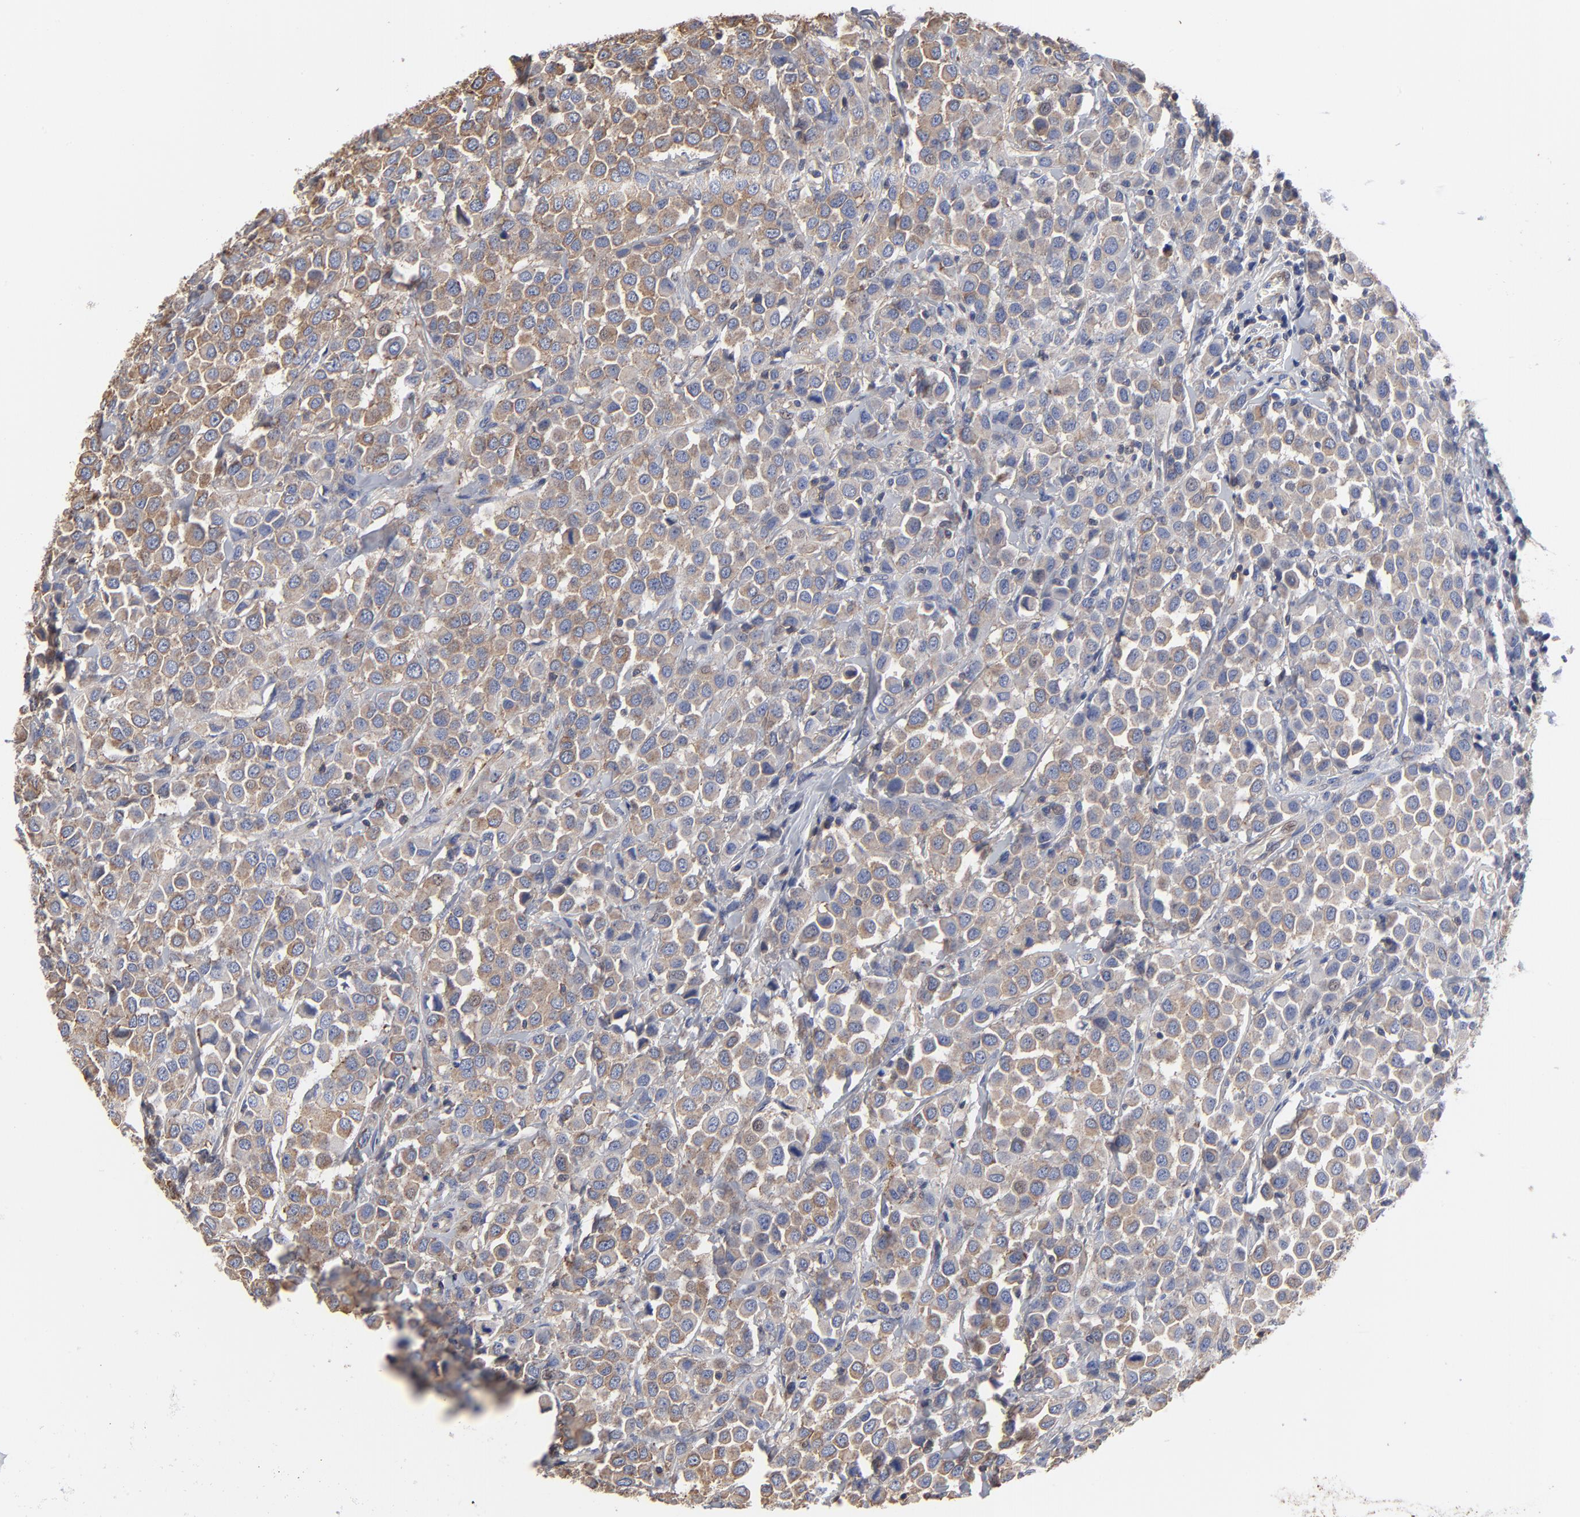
{"staining": {"intensity": "moderate", "quantity": "25%-75%", "location": "cytoplasmic/membranous"}, "tissue": "breast cancer", "cell_type": "Tumor cells", "image_type": "cancer", "snomed": [{"axis": "morphology", "description": "Duct carcinoma"}, {"axis": "topography", "description": "Breast"}], "caption": "DAB (3,3'-diaminobenzidine) immunohistochemical staining of invasive ductal carcinoma (breast) demonstrates moderate cytoplasmic/membranous protein expression in approximately 25%-75% of tumor cells.", "gene": "ACTA2", "patient": {"sex": "female", "age": 61}}